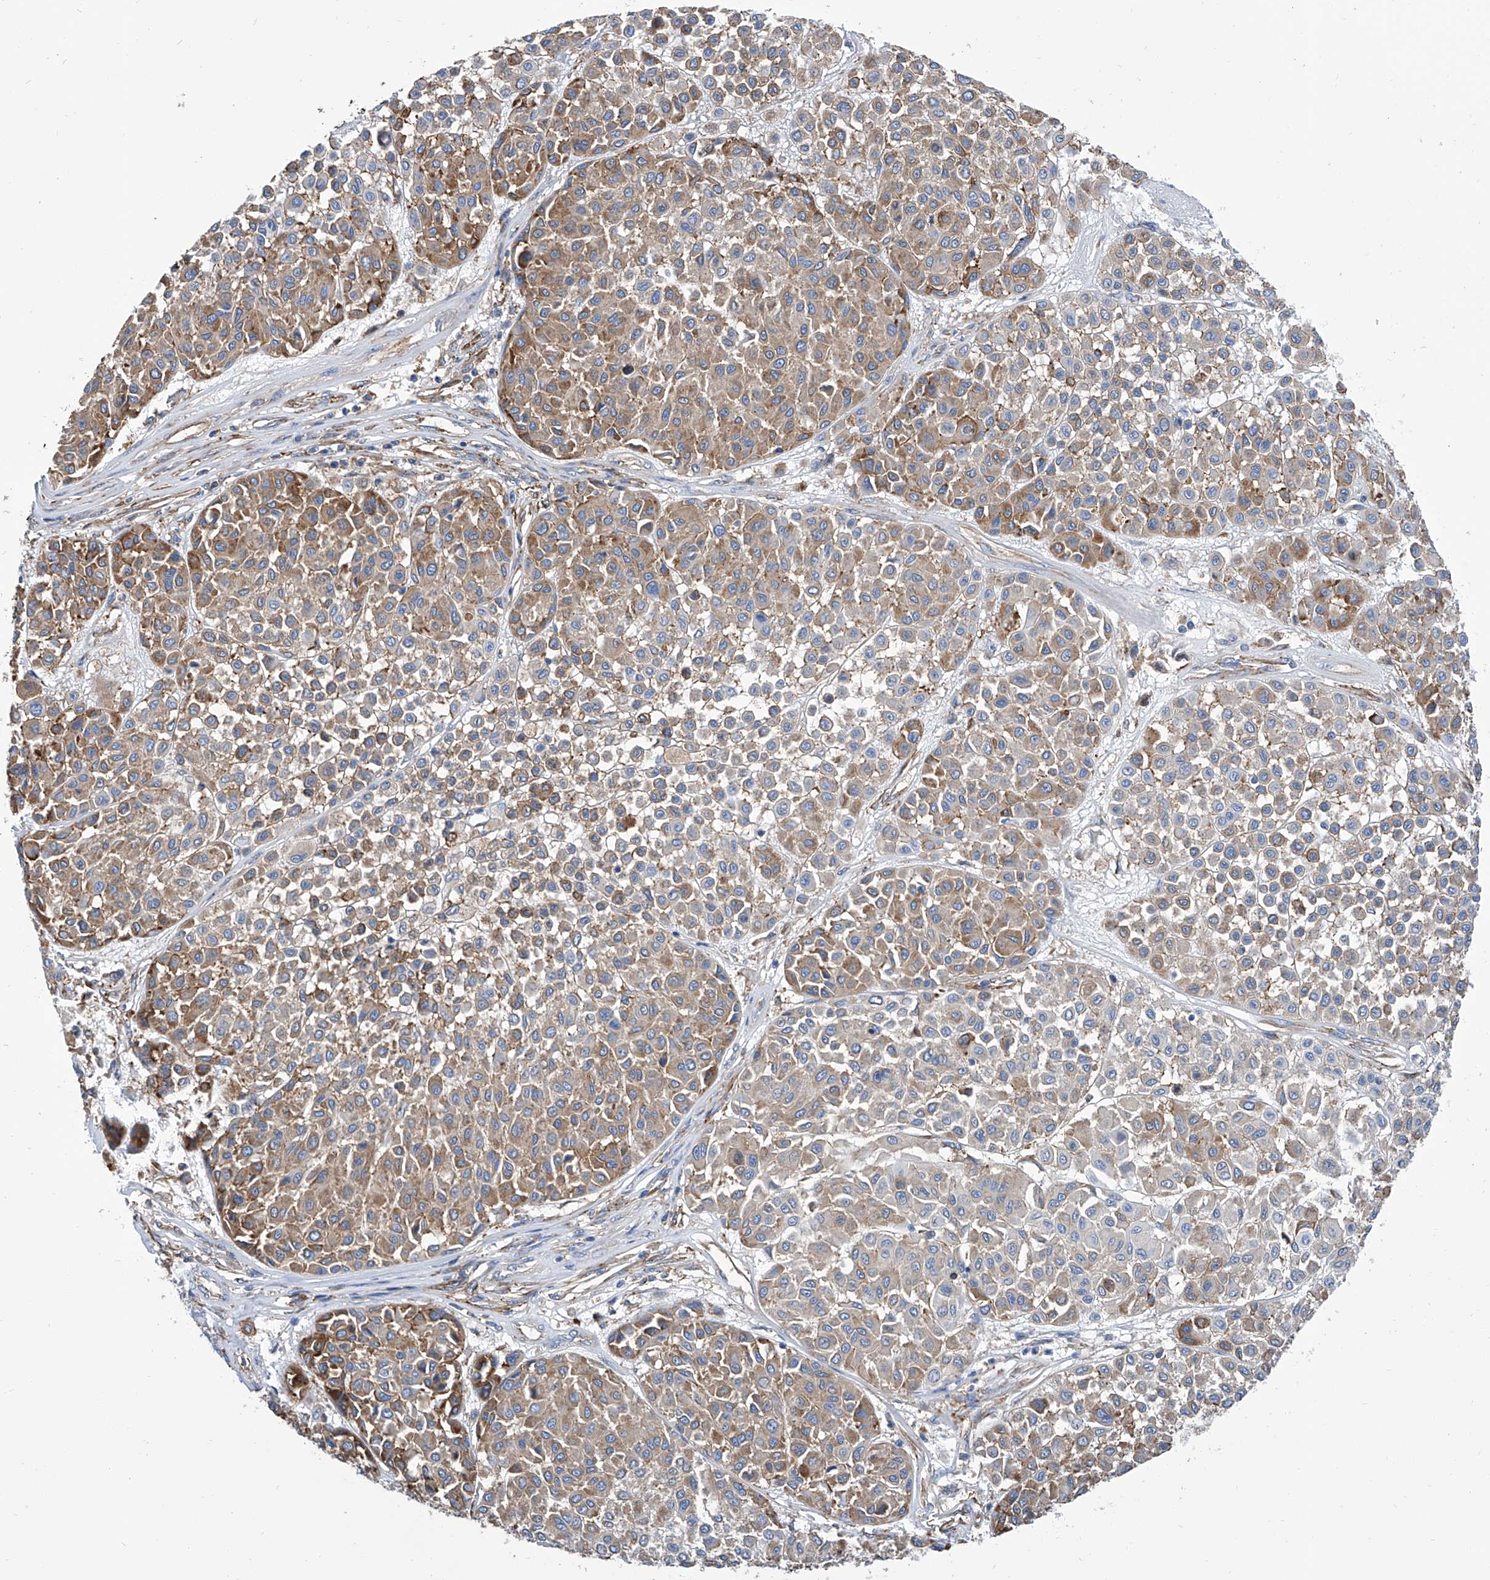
{"staining": {"intensity": "moderate", "quantity": "25%-75%", "location": "cytoplasmic/membranous"}, "tissue": "melanoma", "cell_type": "Tumor cells", "image_type": "cancer", "snomed": [{"axis": "morphology", "description": "Malignant melanoma, Metastatic site"}, {"axis": "topography", "description": "Soft tissue"}], "caption": "Malignant melanoma (metastatic site) stained for a protein shows moderate cytoplasmic/membranous positivity in tumor cells.", "gene": "GPT", "patient": {"sex": "male", "age": 41}}